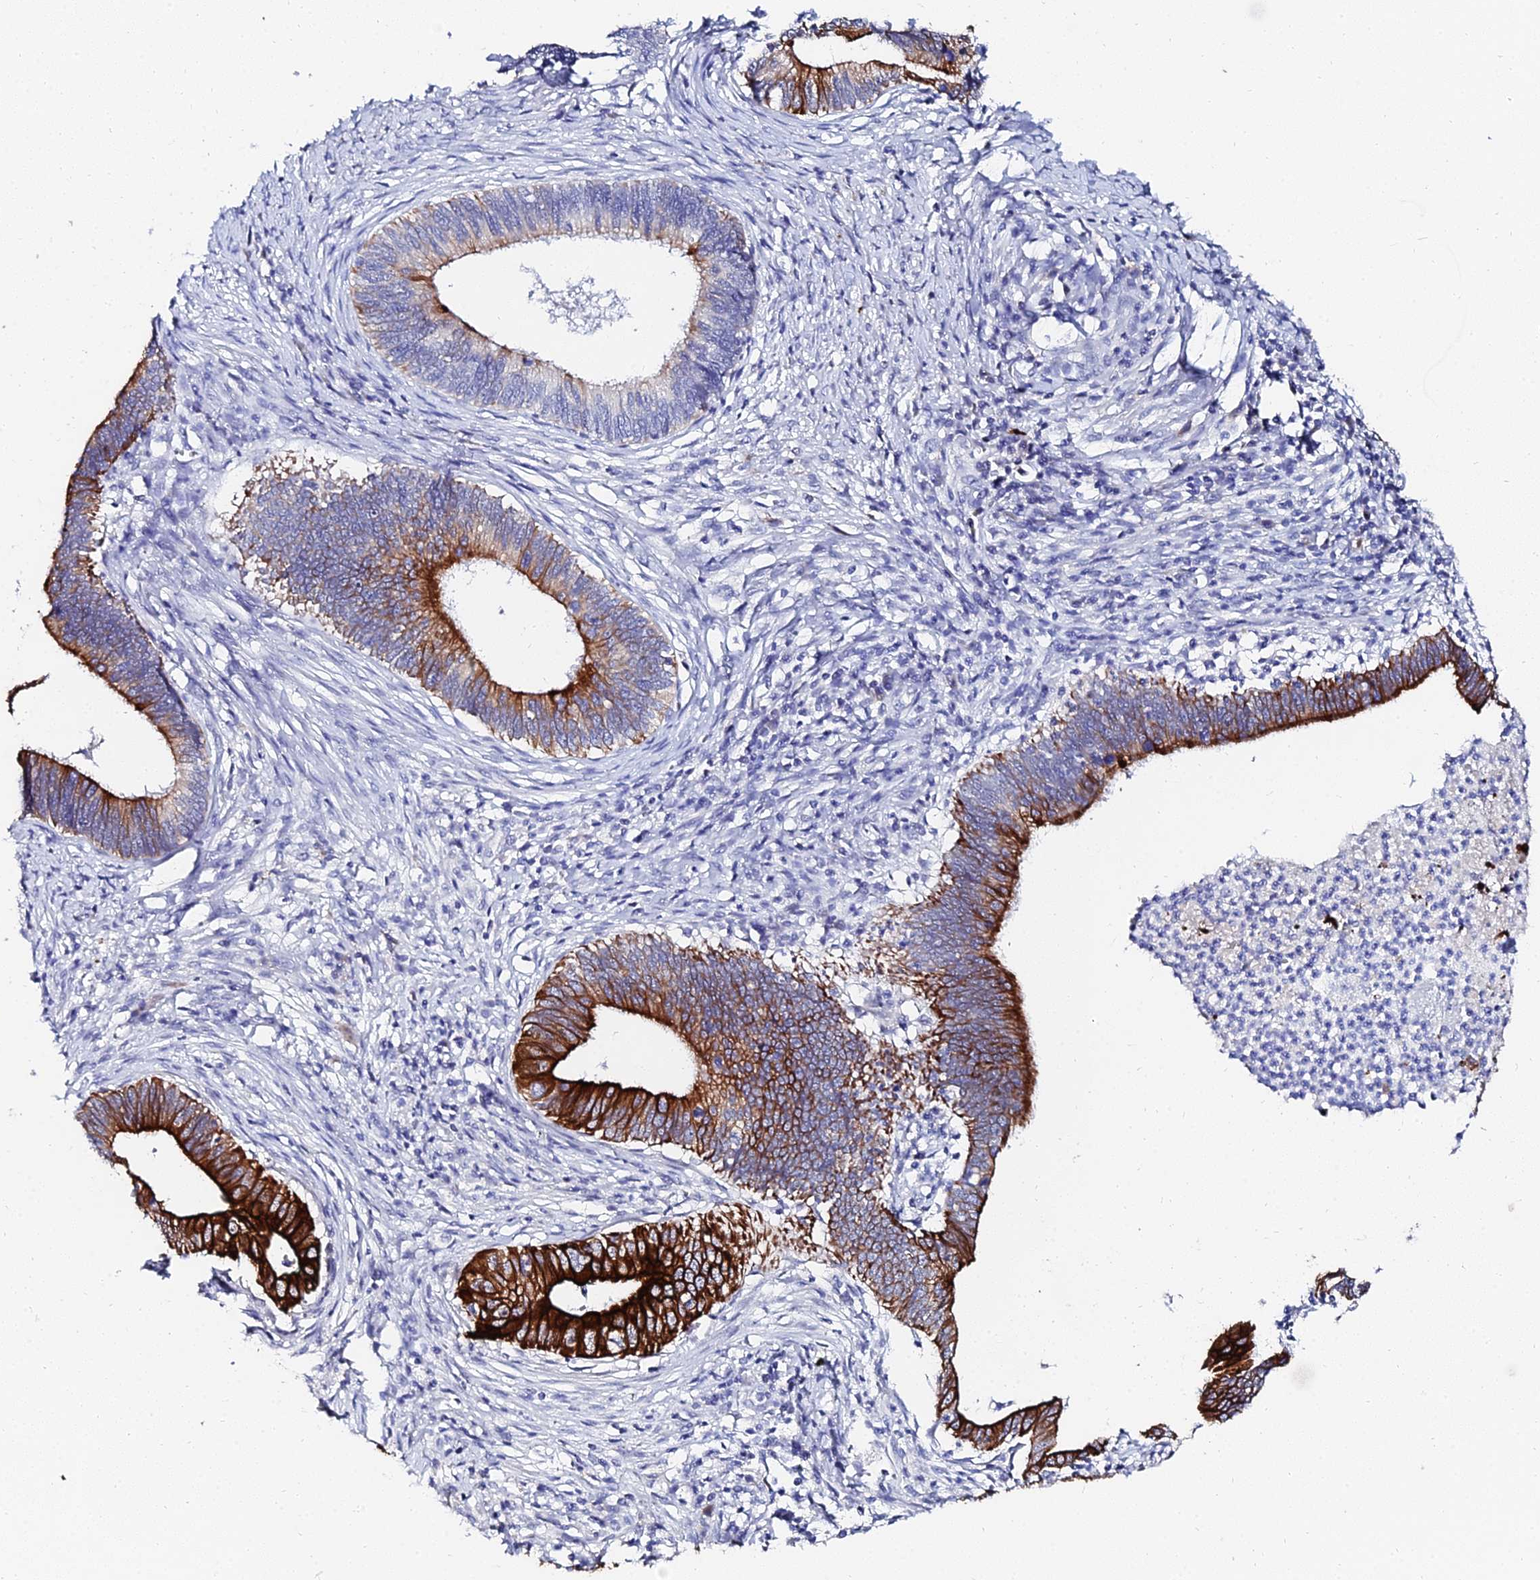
{"staining": {"intensity": "strong", "quantity": "25%-75%", "location": "cytoplasmic/membranous"}, "tissue": "cervical cancer", "cell_type": "Tumor cells", "image_type": "cancer", "snomed": [{"axis": "morphology", "description": "Adenocarcinoma, NOS"}, {"axis": "topography", "description": "Cervix"}], "caption": "An IHC micrograph of tumor tissue is shown. Protein staining in brown shows strong cytoplasmic/membranous positivity in adenocarcinoma (cervical) within tumor cells. Nuclei are stained in blue.", "gene": "KRT17", "patient": {"sex": "female", "age": 42}}